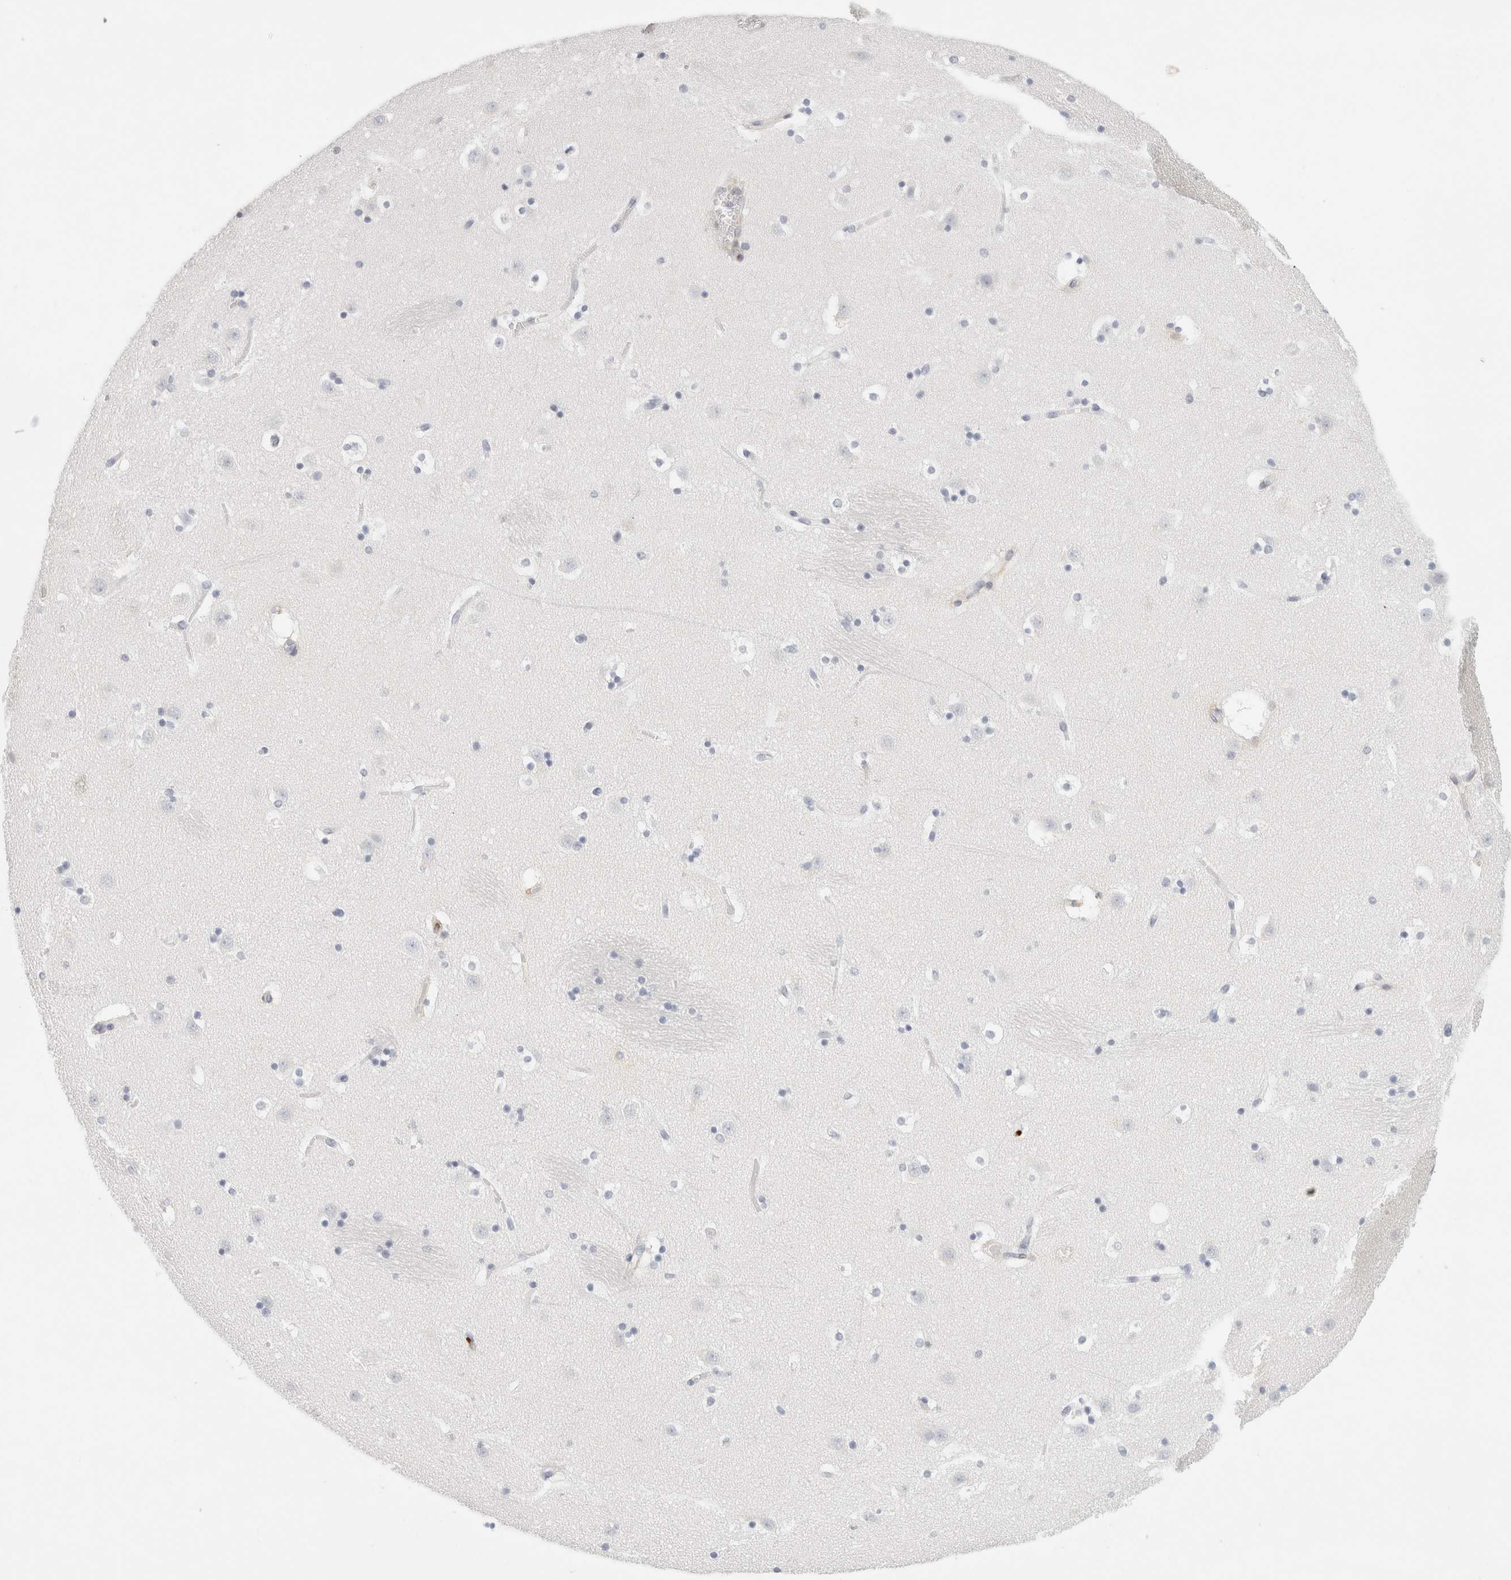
{"staining": {"intensity": "negative", "quantity": "none", "location": "none"}, "tissue": "caudate", "cell_type": "Glial cells", "image_type": "normal", "snomed": [{"axis": "morphology", "description": "Normal tissue, NOS"}, {"axis": "topography", "description": "Lateral ventricle wall"}], "caption": "Glial cells show no significant positivity in normal caudate.", "gene": "FGL2", "patient": {"sex": "male", "age": 45}}